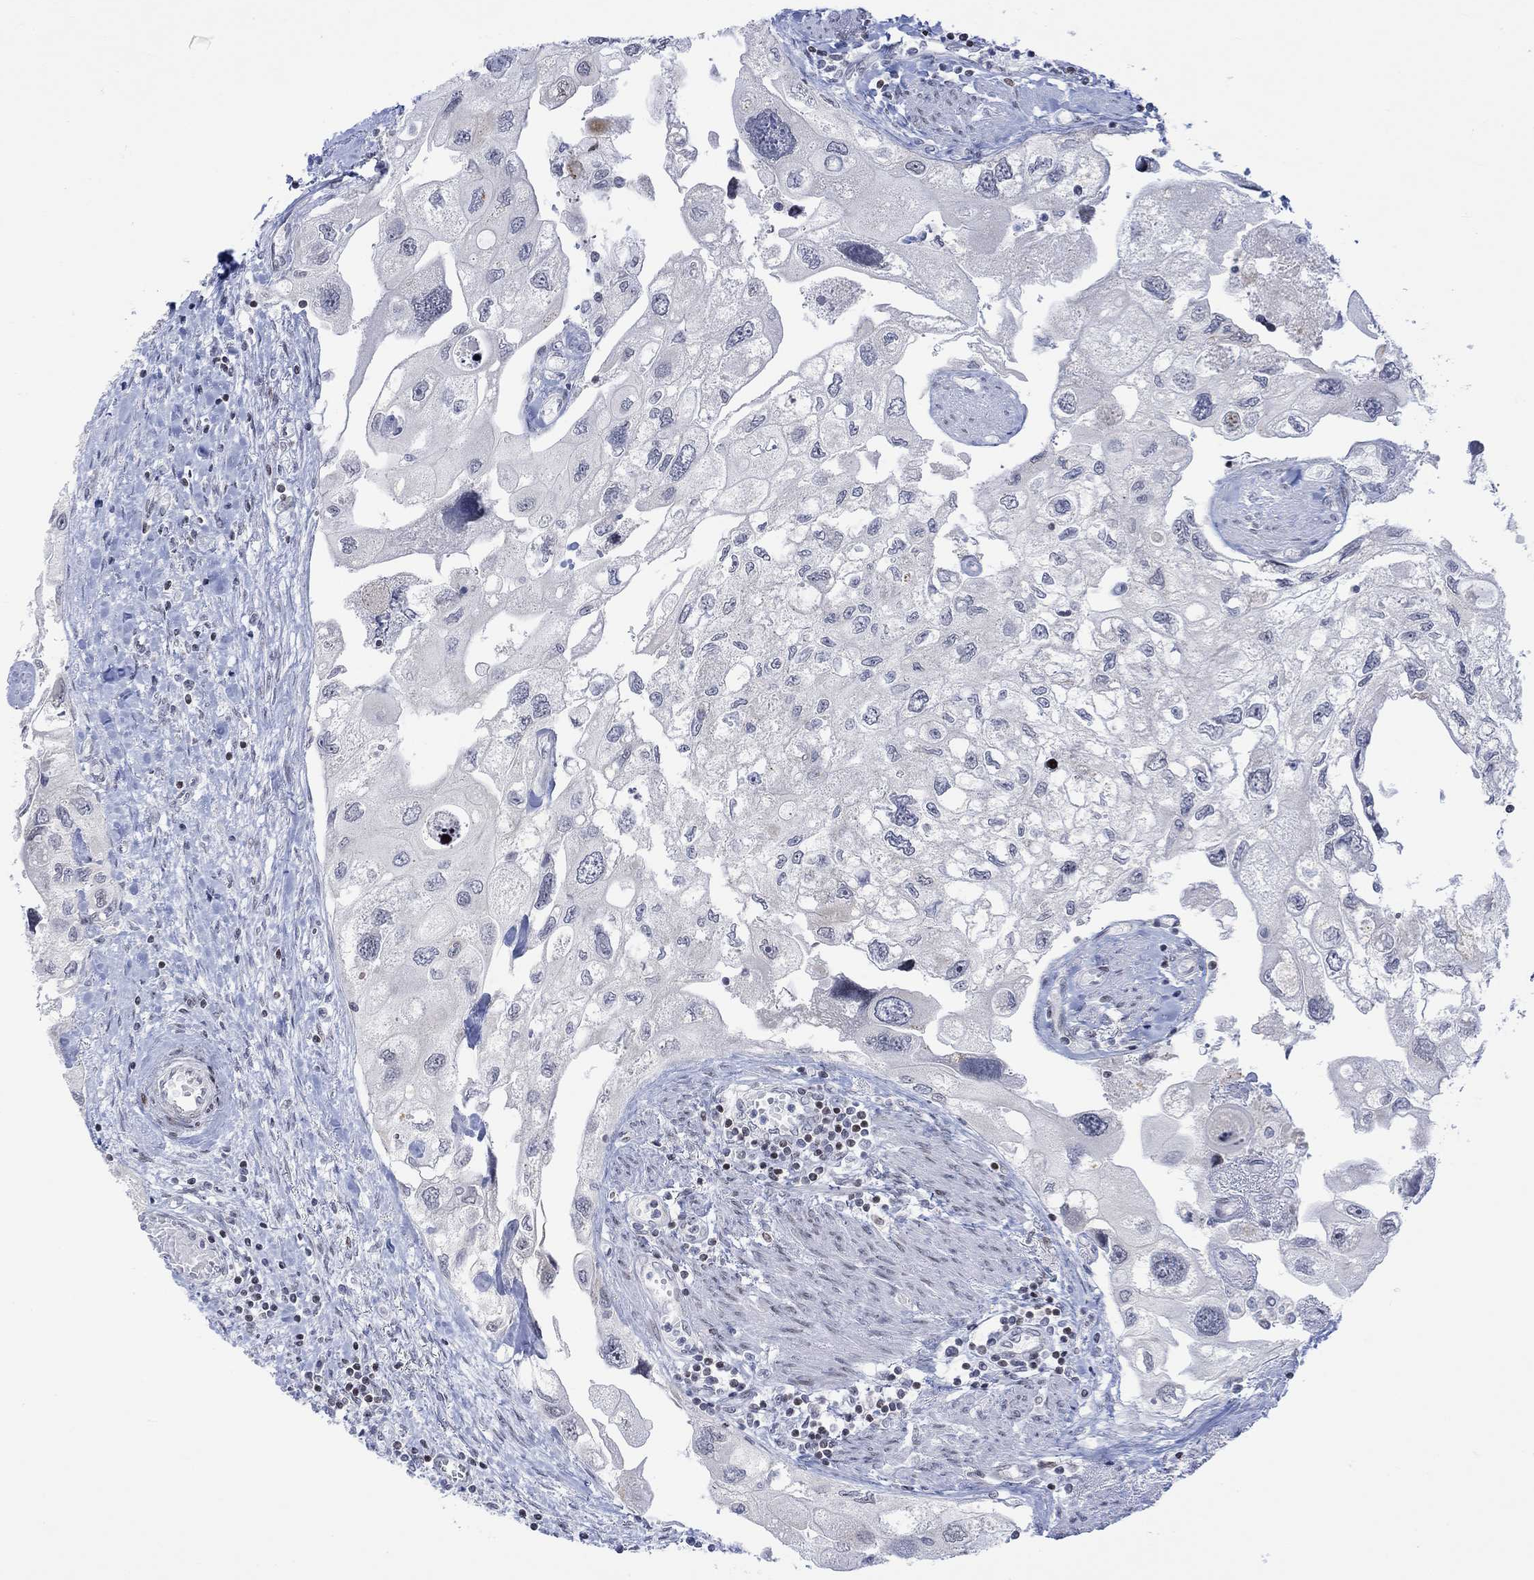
{"staining": {"intensity": "negative", "quantity": "none", "location": "none"}, "tissue": "urothelial cancer", "cell_type": "Tumor cells", "image_type": "cancer", "snomed": [{"axis": "morphology", "description": "Urothelial carcinoma, High grade"}, {"axis": "topography", "description": "Urinary bladder"}], "caption": "This is a histopathology image of immunohistochemistry (IHC) staining of urothelial cancer, which shows no positivity in tumor cells.", "gene": "DCX", "patient": {"sex": "male", "age": 59}}